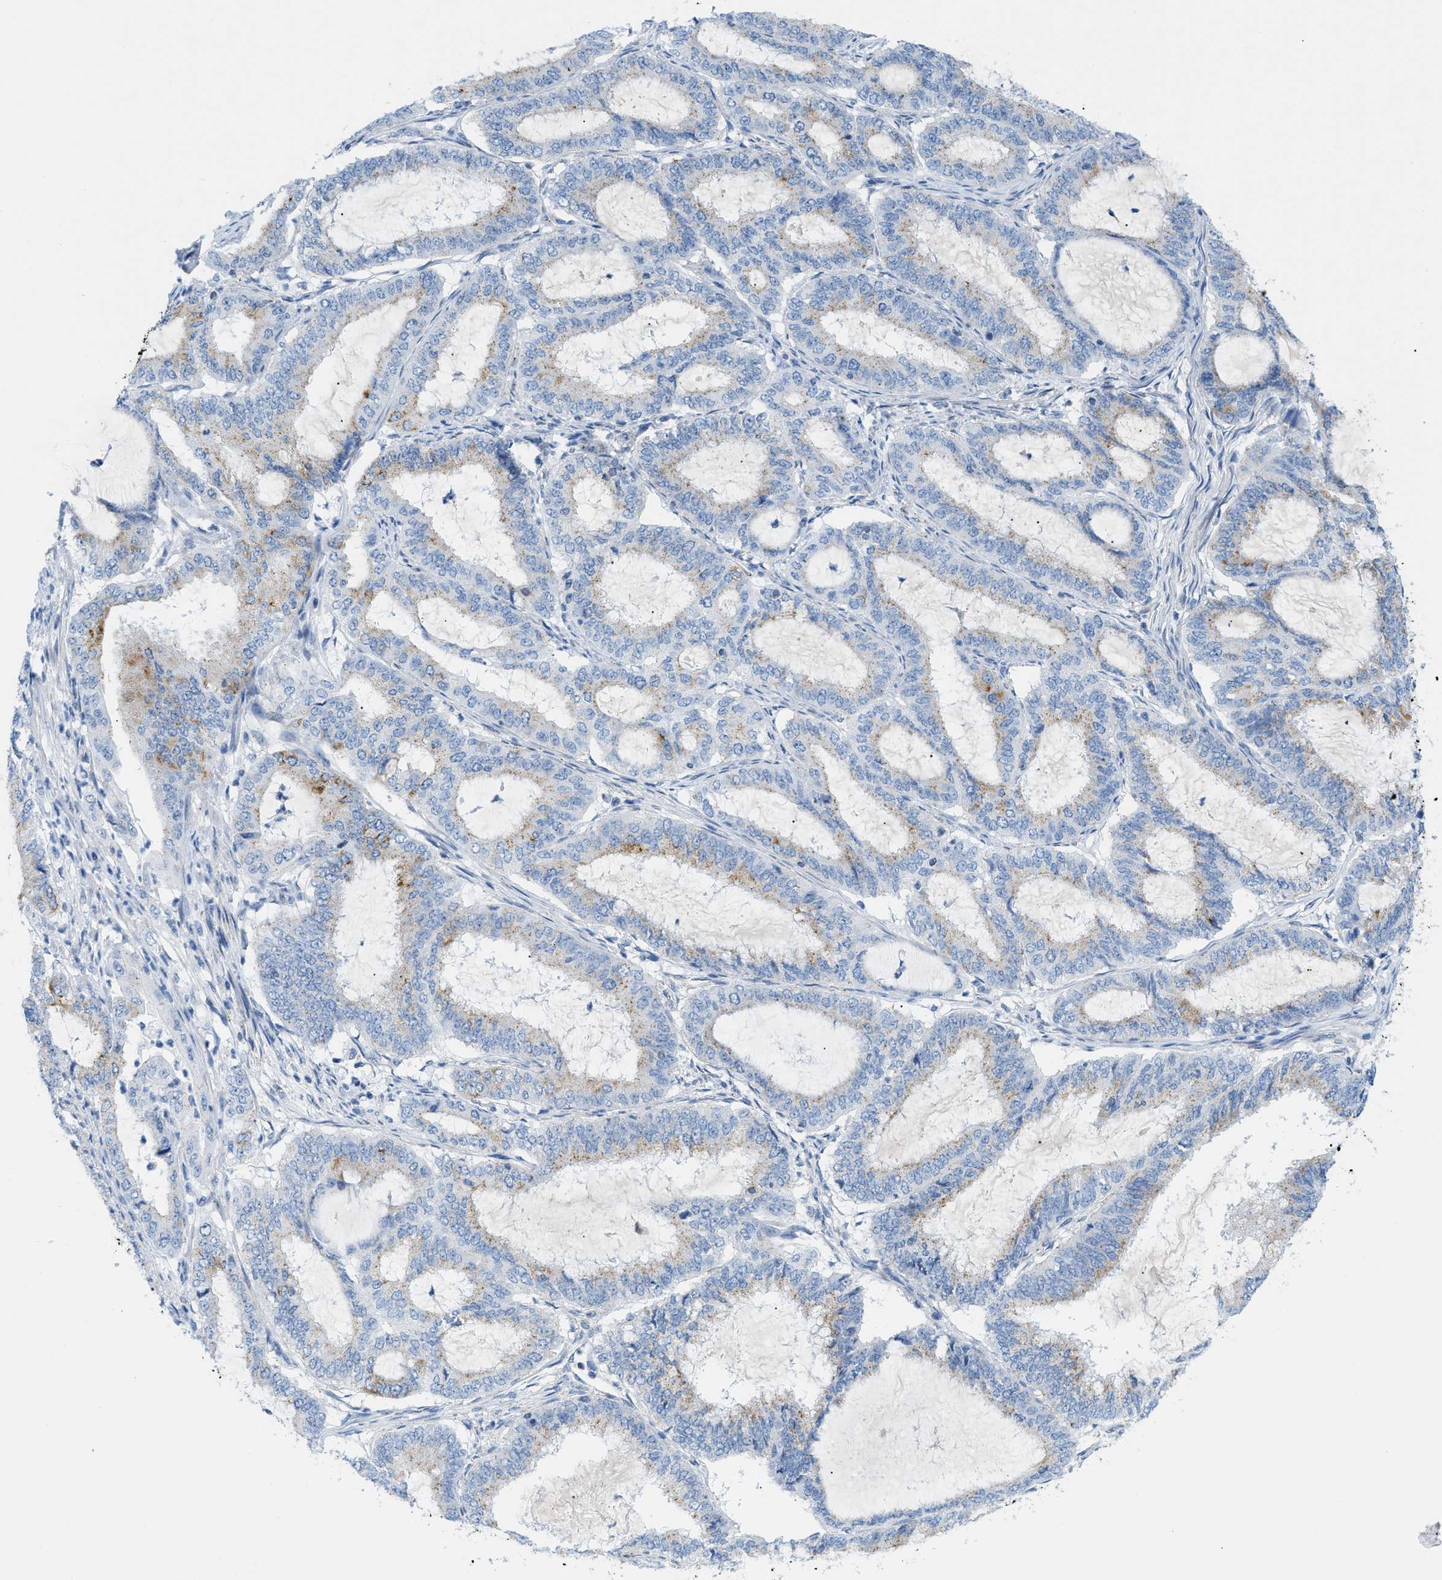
{"staining": {"intensity": "weak", "quantity": "25%-75%", "location": "cytoplasmic/membranous"}, "tissue": "endometrial cancer", "cell_type": "Tumor cells", "image_type": "cancer", "snomed": [{"axis": "morphology", "description": "Adenocarcinoma, NOS"}, {"axis": "topography", "description": "Endometrium"}], "caption": "Approximately 25%-75% of tumor cells in human endometrial cancer (adenocarcinoma) show weak cytoplasmic/membranous protein positivity as visualized by brown immunohistochemical staining.", "gene": "FDCSP", "patient": {"sex": "female", "age": 70}}